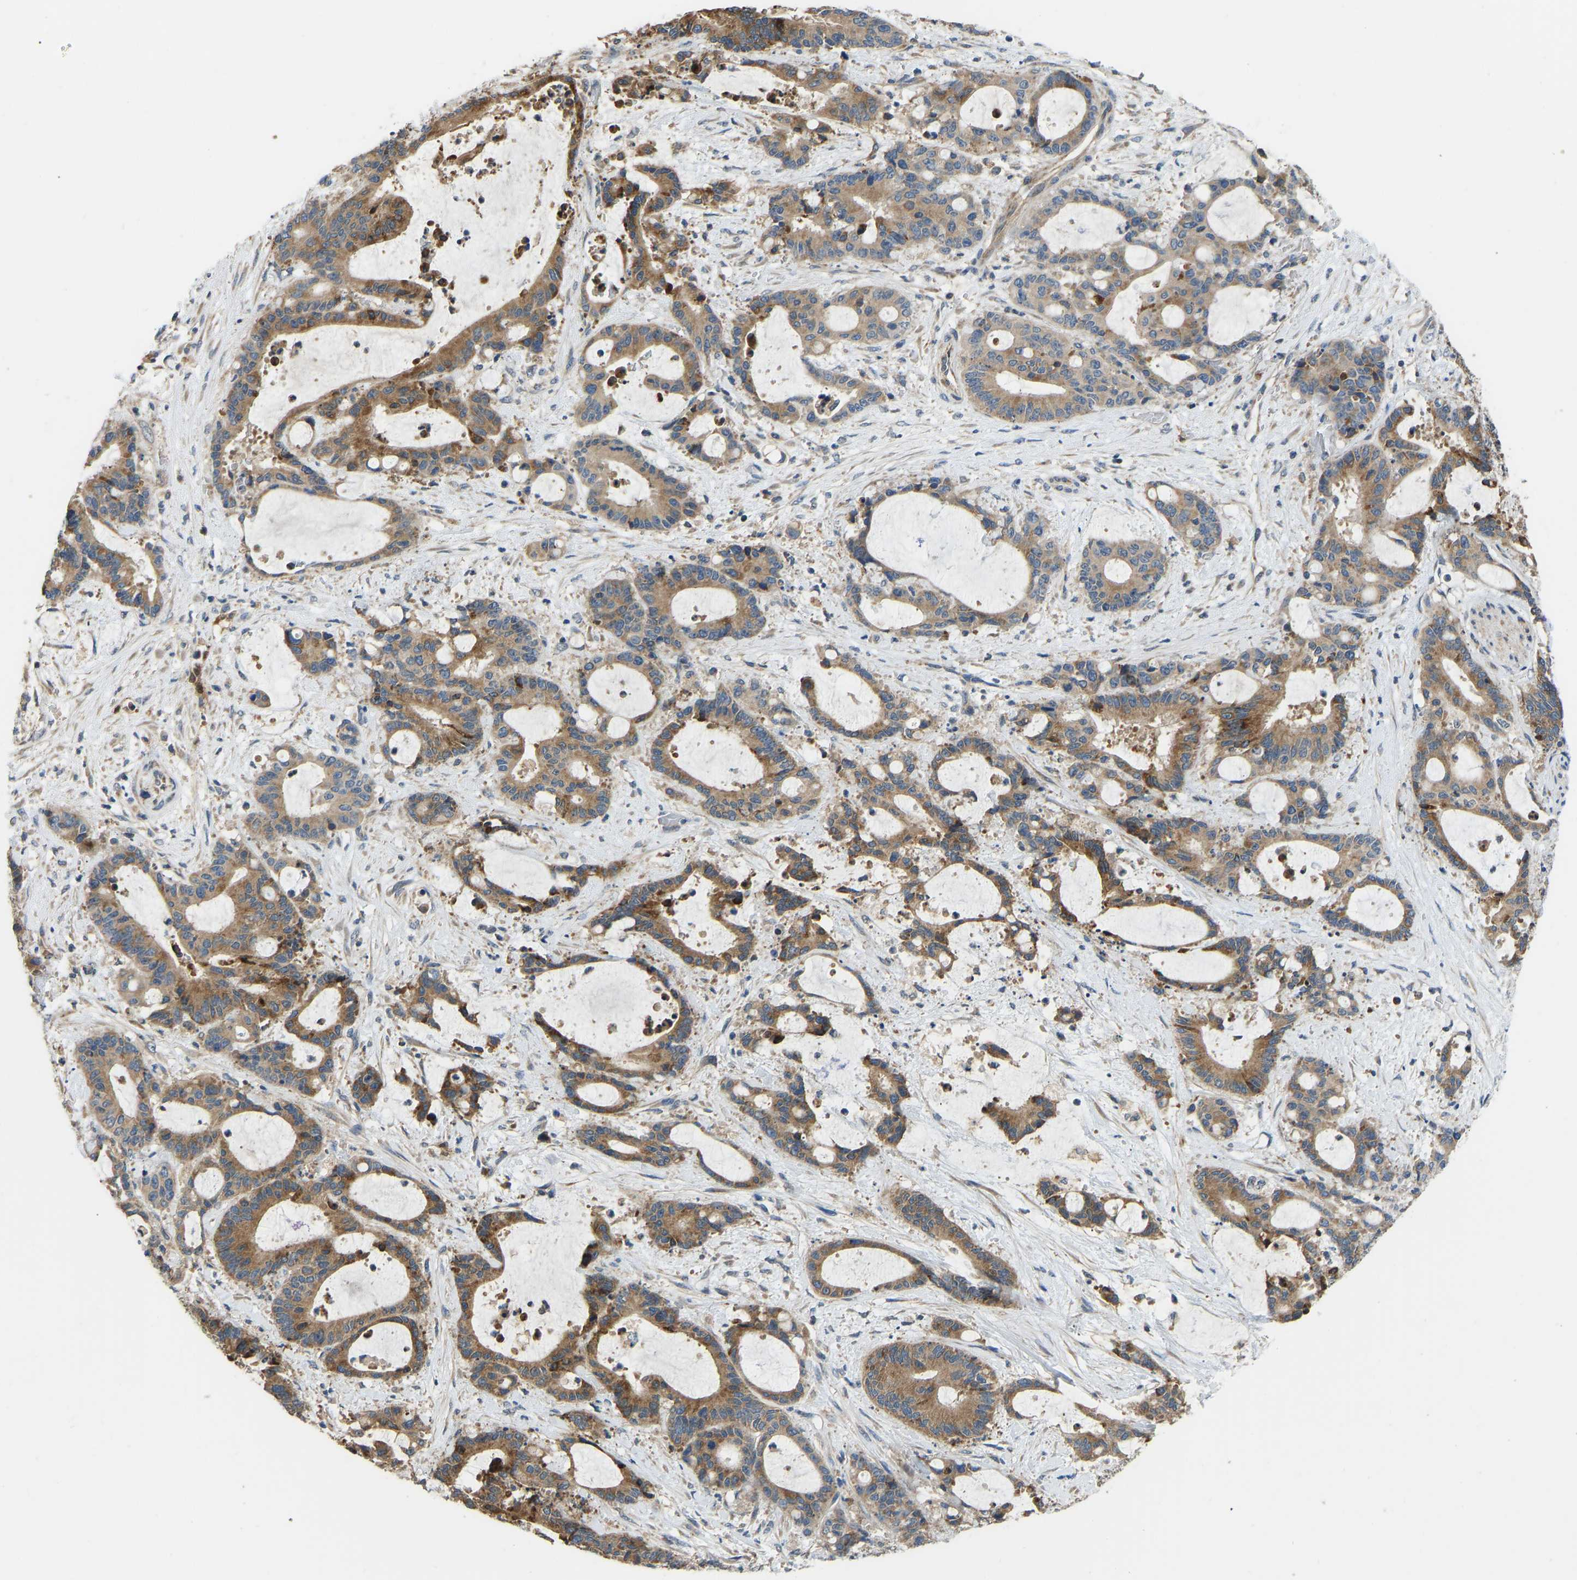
{"staining": {"intensity": "moderate", "quantity": ">75%", "location": "cytoplasmic/membranous"}, "tissue": "liver cancer", "cell_type": "Tumor cells", "image_type": "cancer", "snomed": [{"axis": "morphology", "description": "Normal tissue, NOS"}, {"axis": "morphology", "description": "Cholangiocarcinoma"}, {"axis": "topography", "description": "Liver"}, {"axis": "topography", "description": "Peripheral nerve tissue"}], "caption": "Liver cancer (cholangiocarcinoma) stained for a protein shows moderate cytoplasmic/membranous positivity in tumor cells.", "gene": "RBP1", "patient": {"sex": "female", "age": 73}}